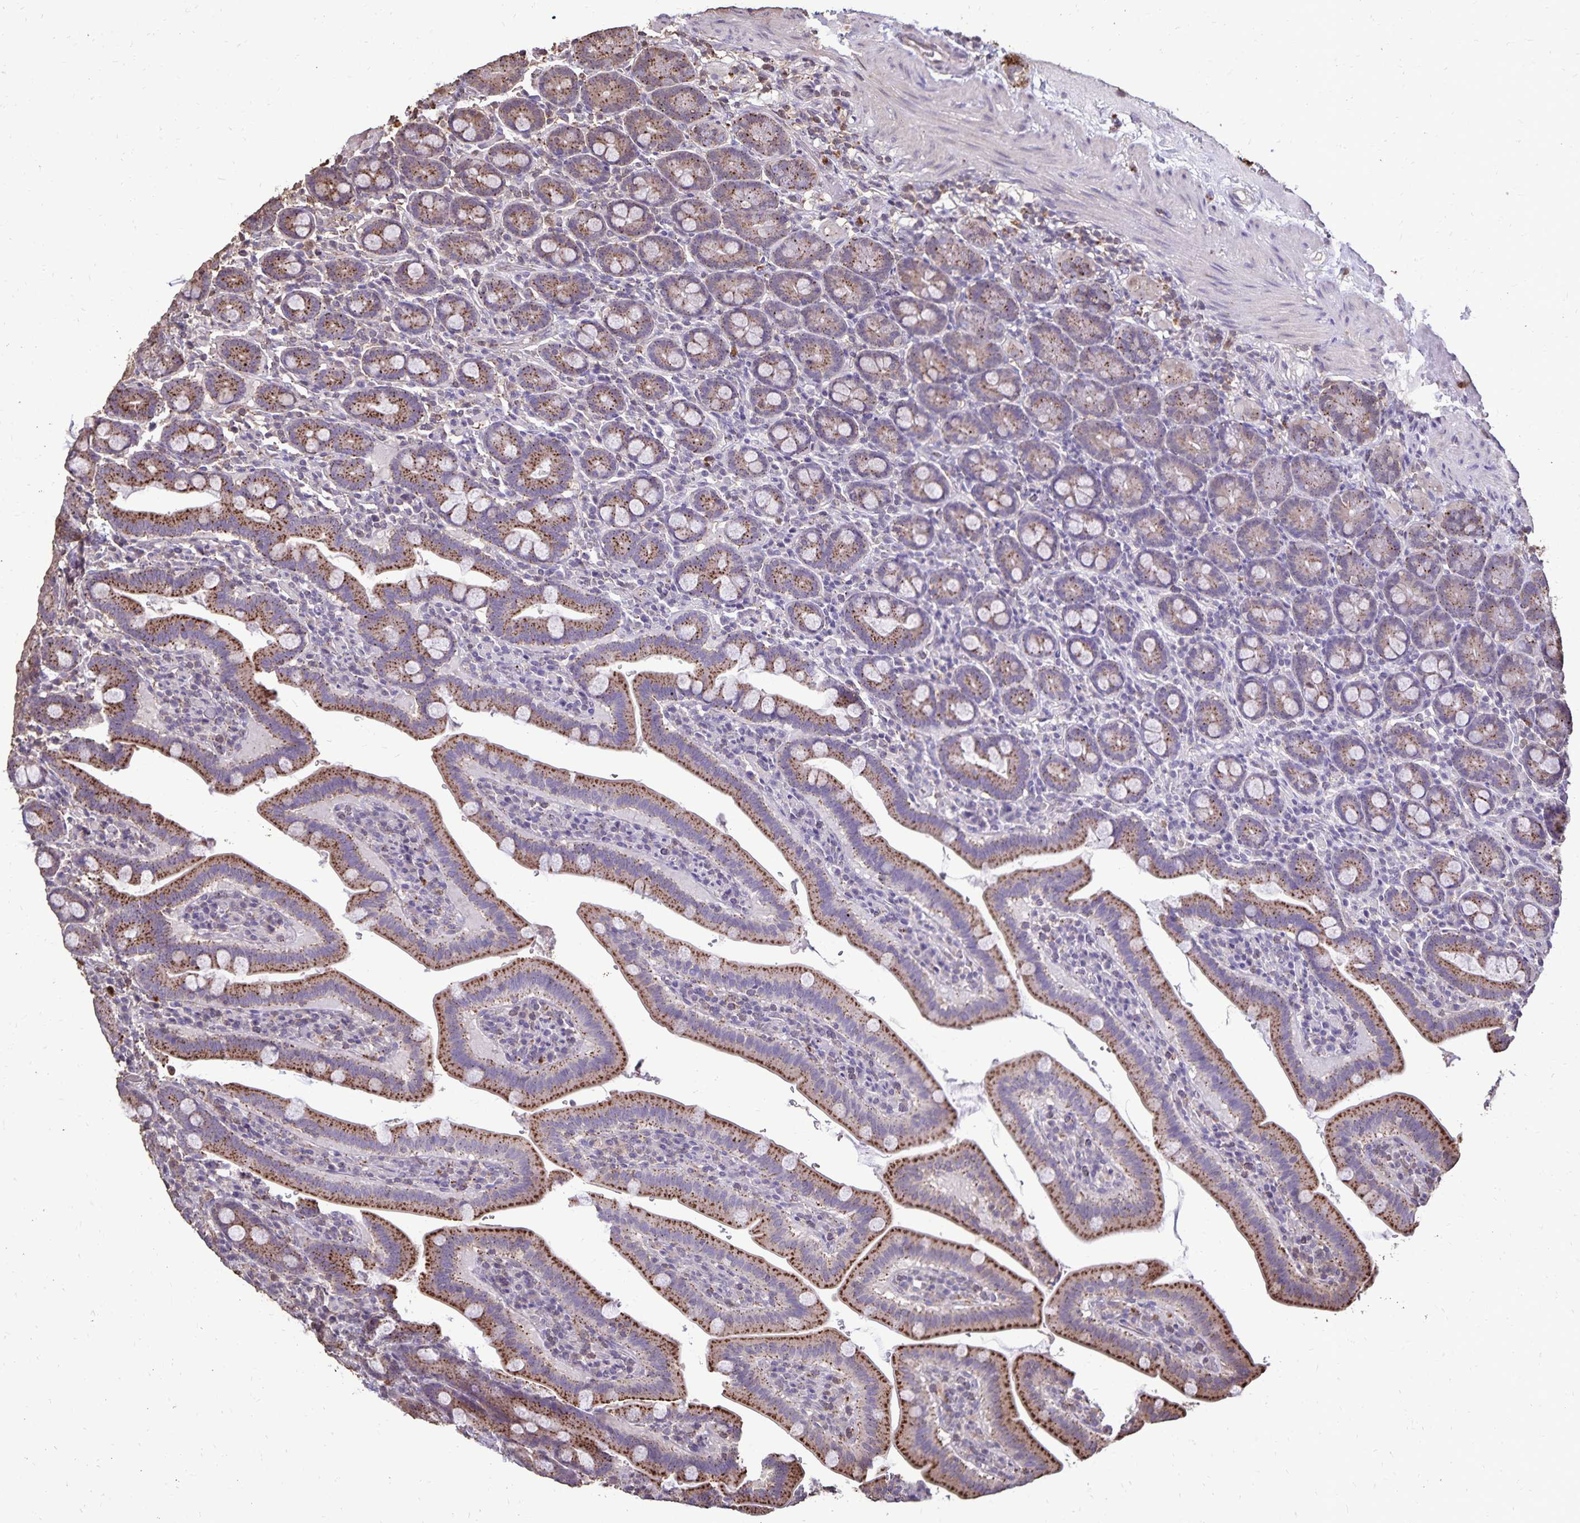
{"staining": {"intensity": "strong", "quantity": ">75%", "location": "cytoplasmic/membranous"}, "tissue": "small intestine", "cell_type": "Glandular cells", "image_type": "normal", "snomed": [{"axis": "morphology", "description": "Normal tissue, NOS"}, {"axis": "topography", "description": "Small intestine"}], "caption": "Strong cytoplasmic/membranous staining for a protein is identified in about >75% of glandular cells of benign small intestine using IHC.", "gene": "CHMP1B", "patient": {"sex": "male", "age": 26}}